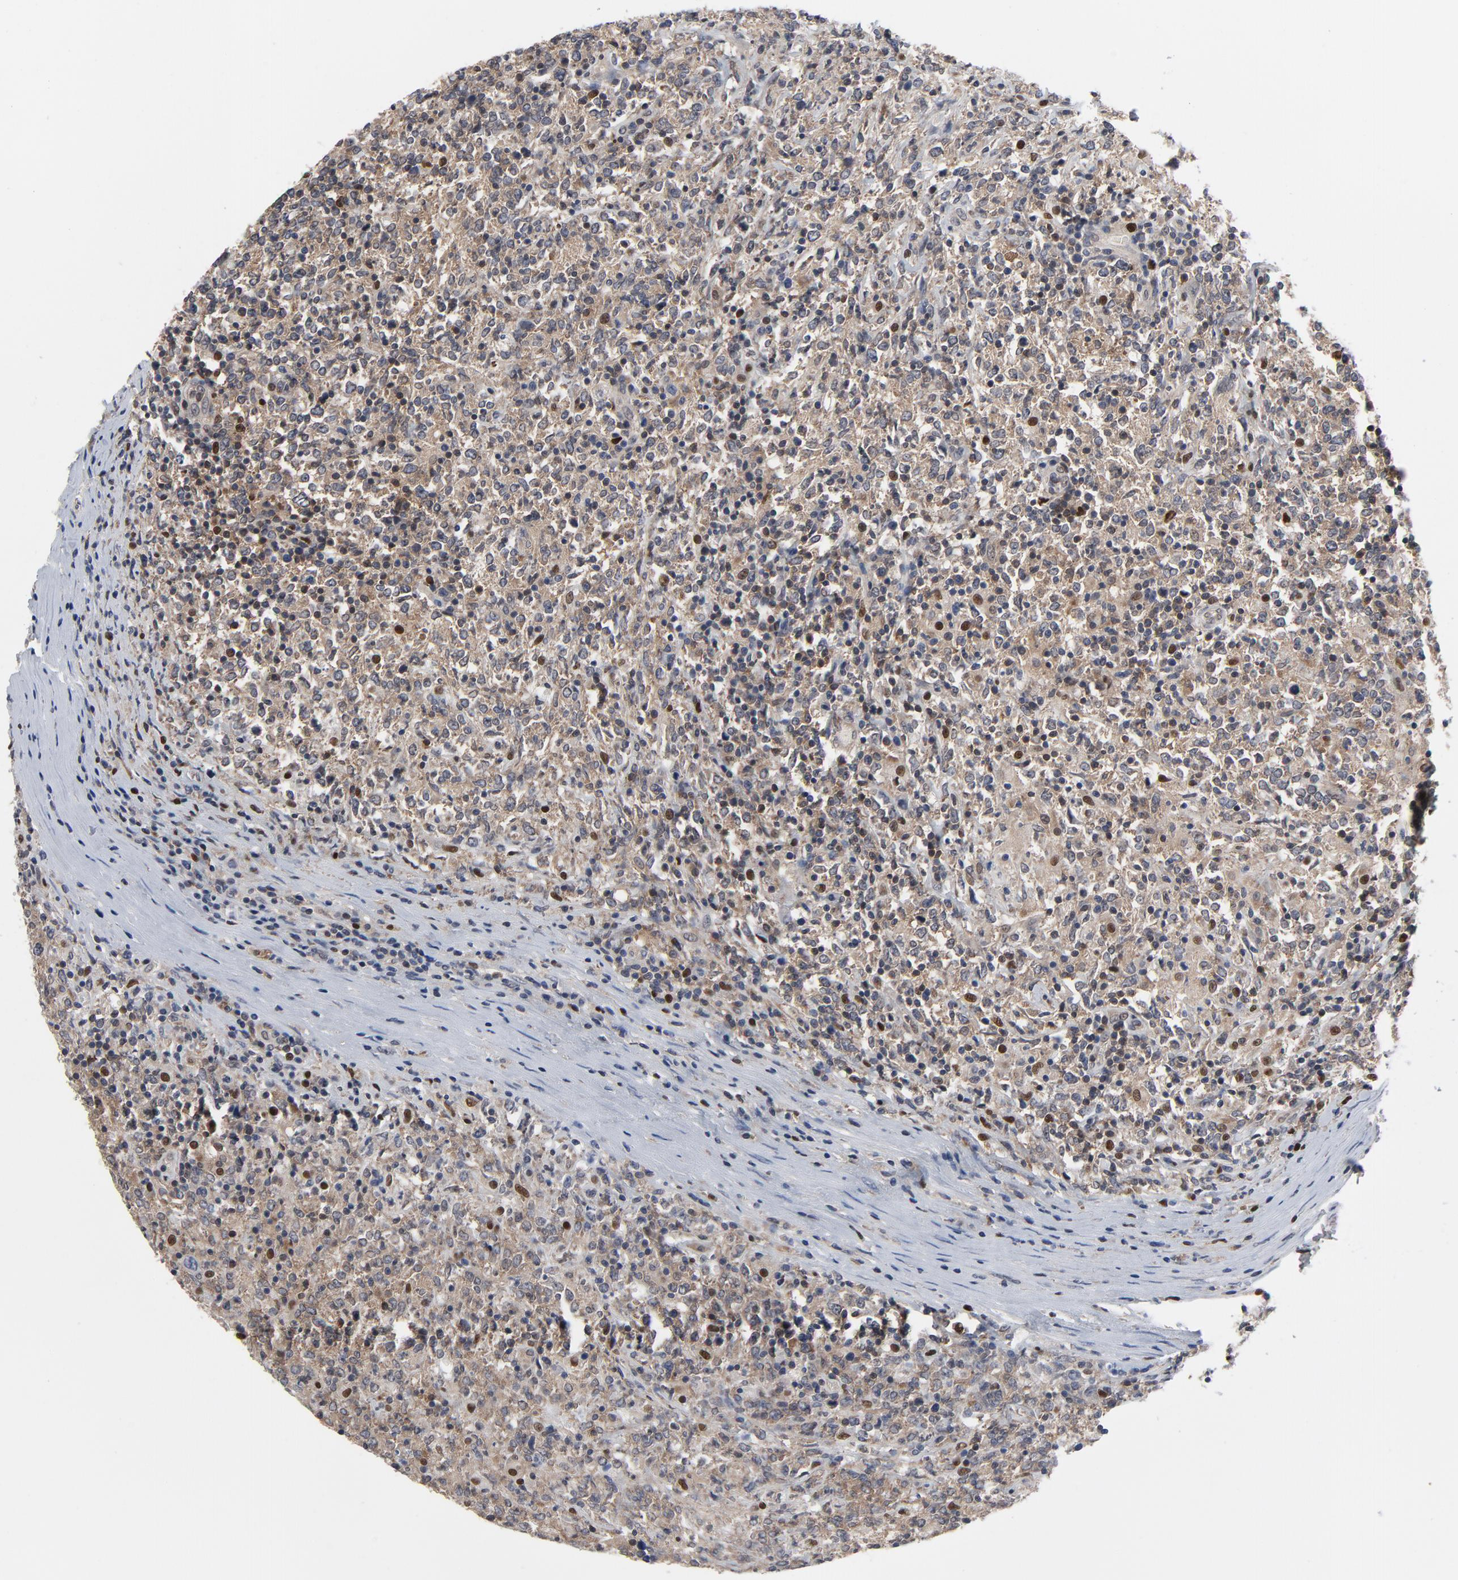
{"staining": {"intensity": "weak", "quantity": "25%-75%", "location": "cytoplasmic/membranous"}, "tissue": "lymphoma", "cell_type": "Tumor cells", "image_type": "cancer", "snomed": [{"axis": "morphology", "description": "Malignant lymphoma, non-Hodgkin's type, High grade"}, {"axis": "topography", "description": "Lymph node"}], "caption": "Protein expression analysis of high-grade malignant lymphoma, non-Hodgkin's type reveals weak cytoplasmic/membranous expression in approximately 25%-75% of tumor cells. (DAB IHC with brightfield microscopy, high magnification).", "gene": "NFKB1", "patient": {"sex": "female", "age": 84}}